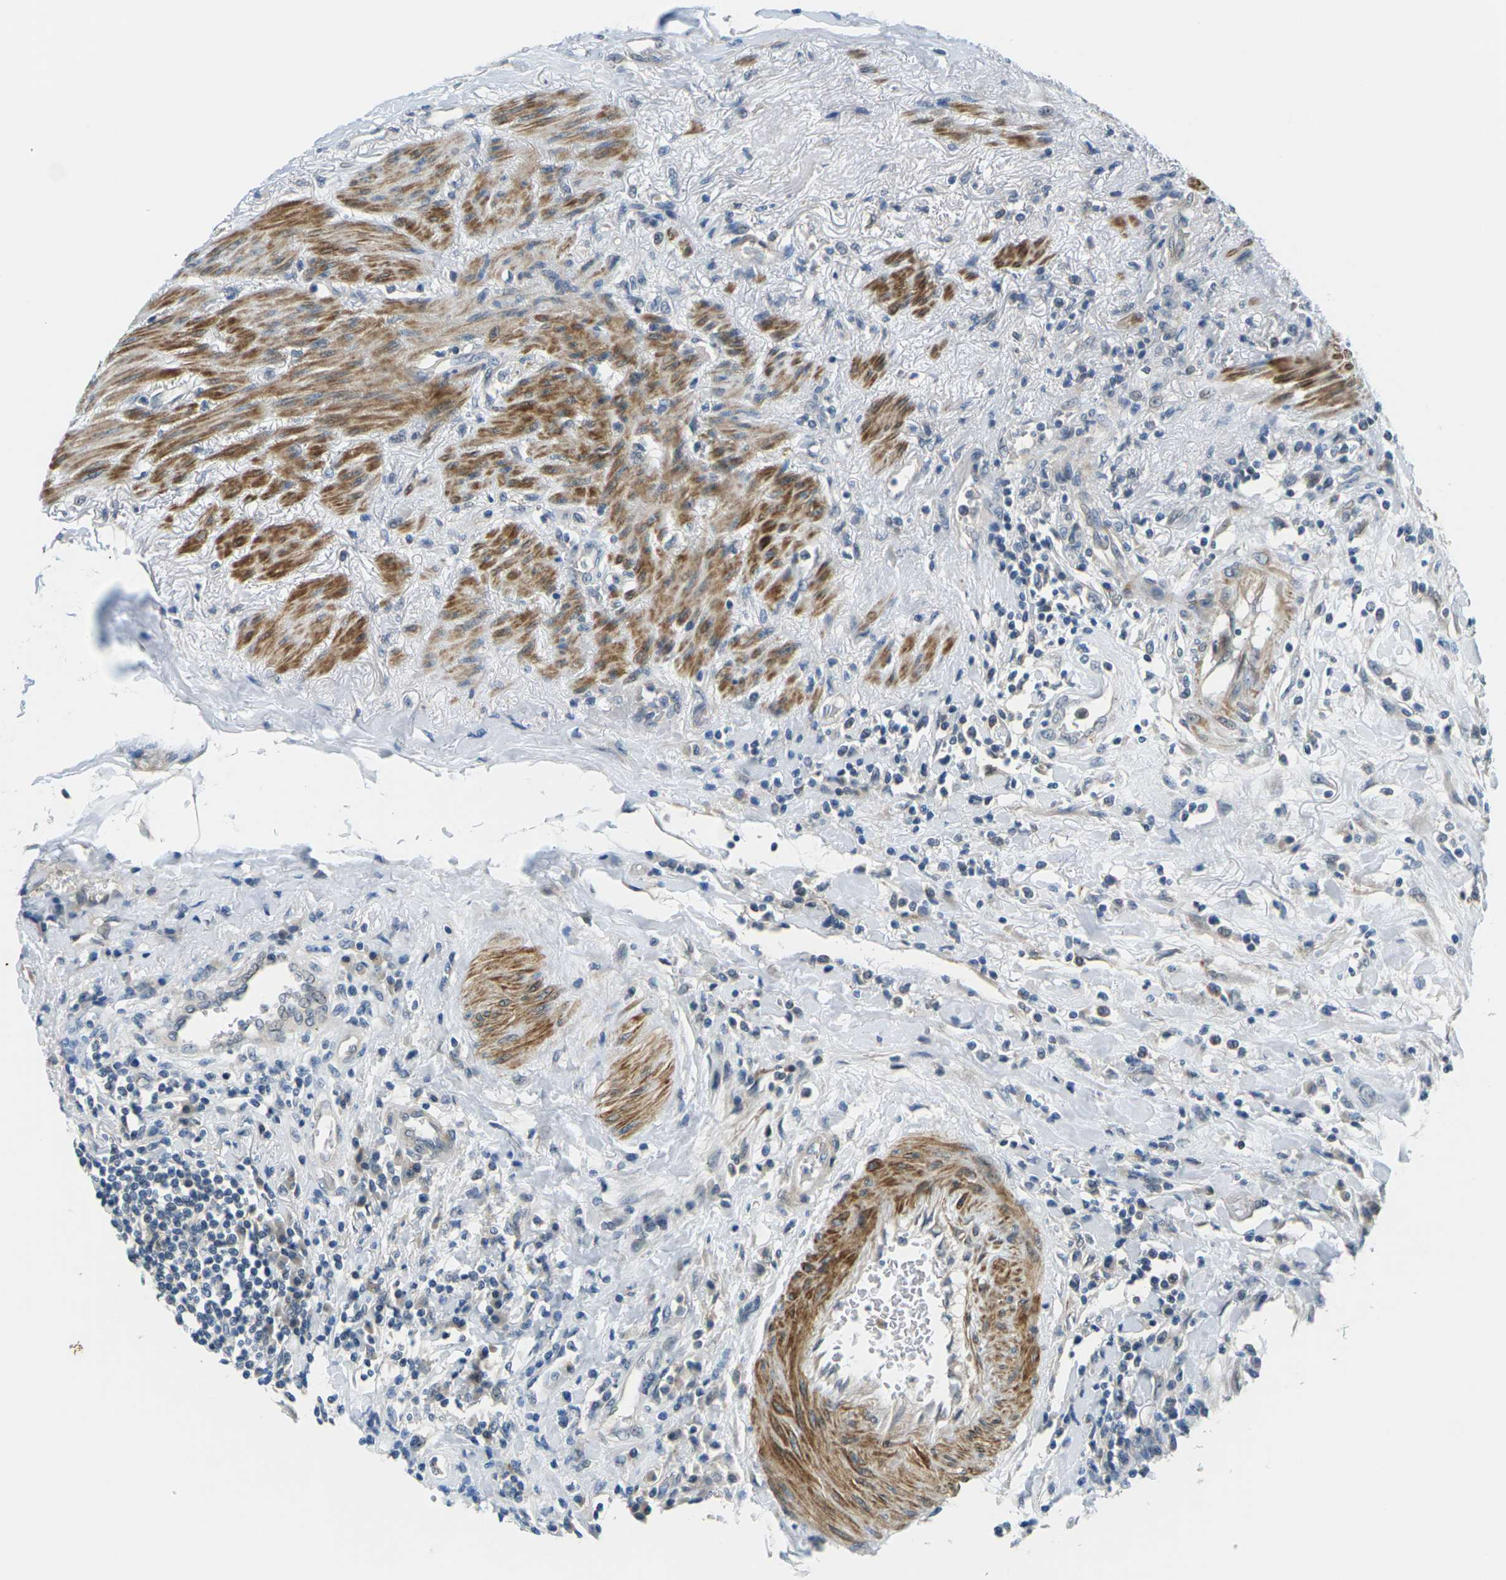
{"staining": {"intensity": "negative", "quantity": "none", "location": "none"}, "tissue": "urothelial cancer", "cell_type": "Tumor cells", "image_type": "cancer", "snomed": [{"axis": "morphology", "description": "Urothelial carcinoma, High grade"}, {"axis": "topography", "description": "Urinary bladder"}], "caption": "This is an immunohistochemistry (IHC) histopathology image of urothelial cancer. There is no positivity in tumor cells.", "gene": "SLC13A3", "patient": {"sex": "female", "age": 80}}